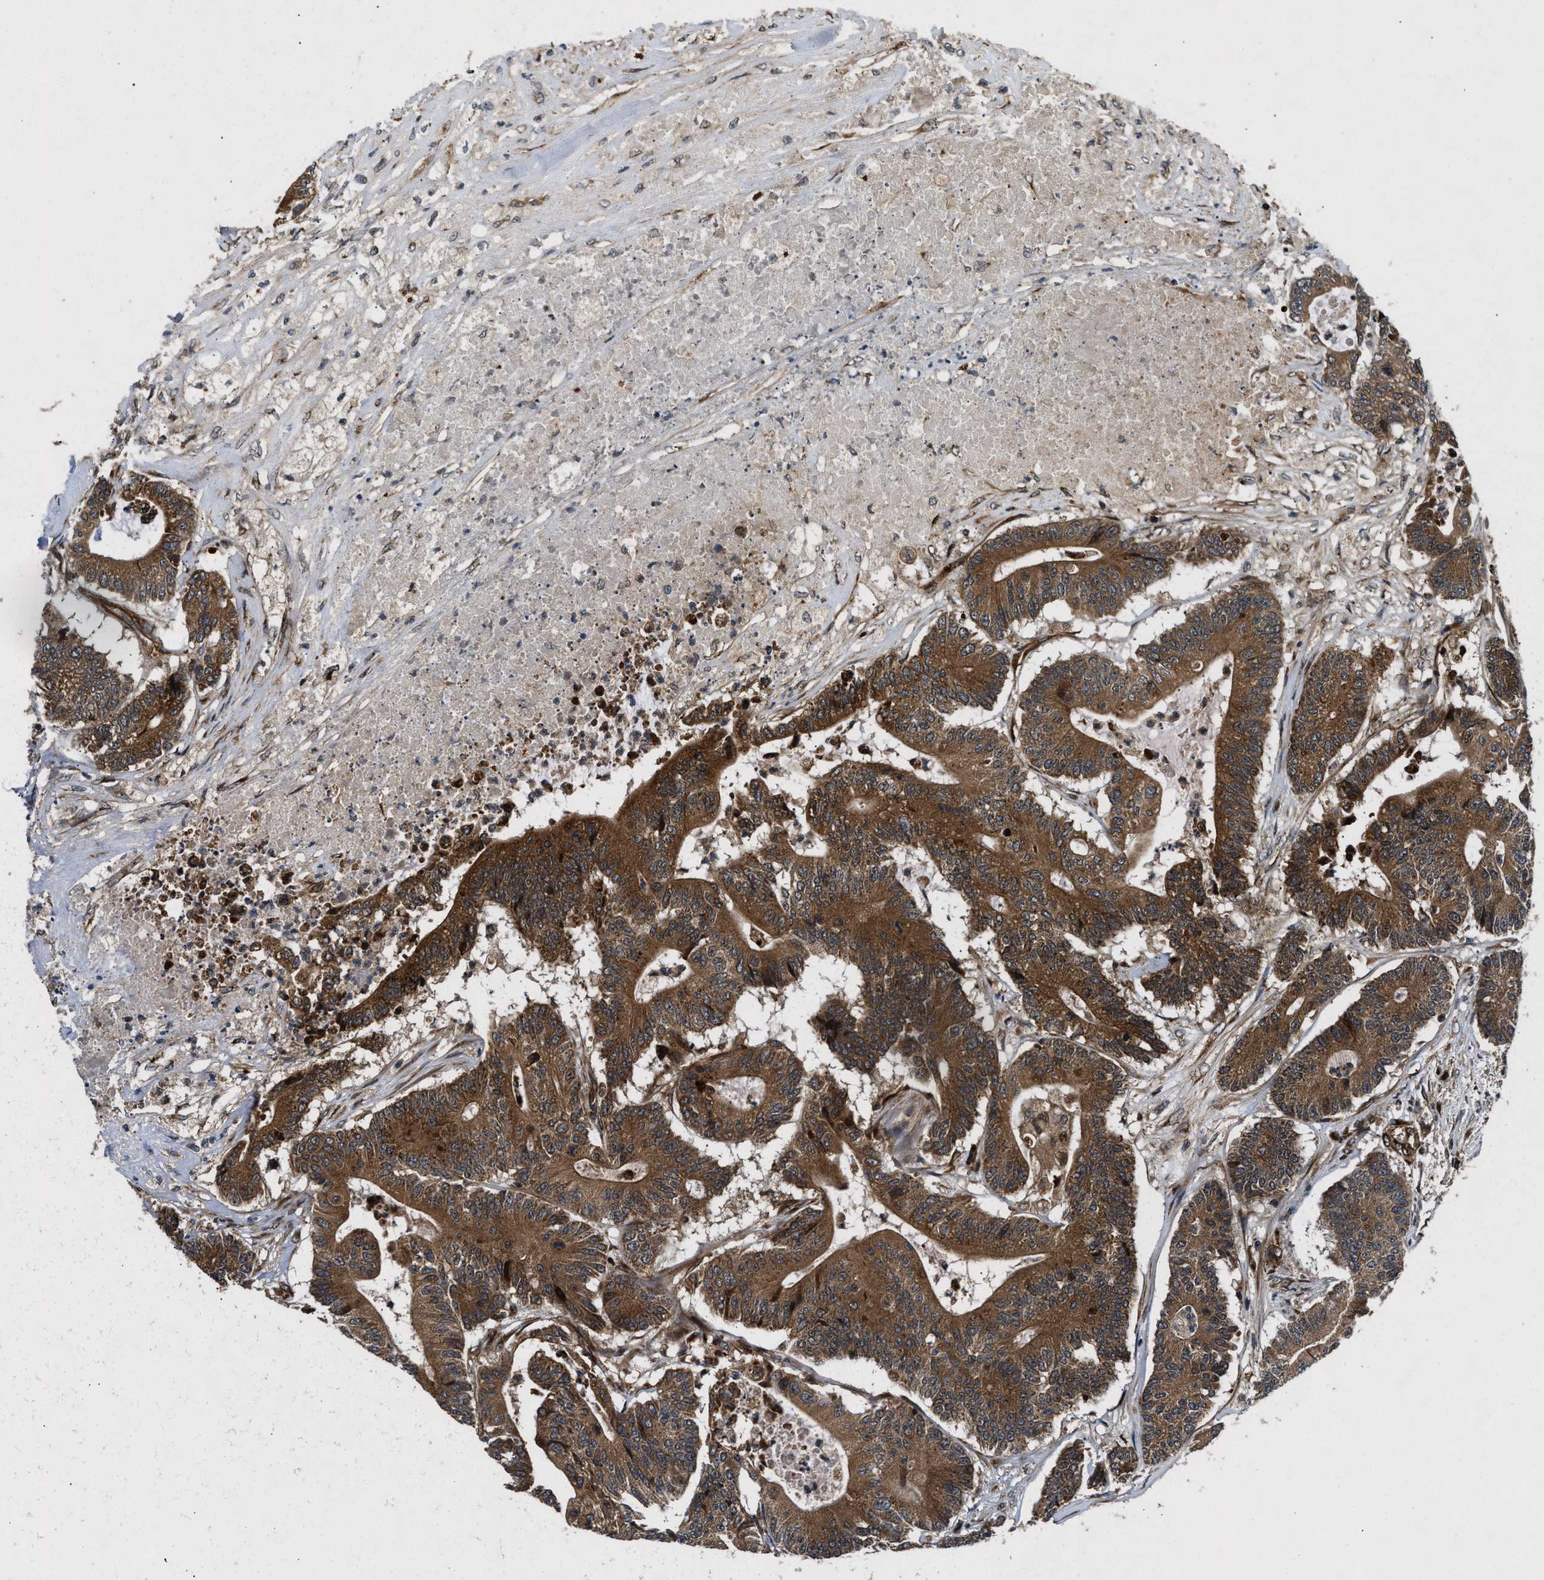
{"staining": {"intensity": "strong", "quantity": ">75%", "location": "cytoplasmic/membranous"}, "tissue": "colorectal cancer", "cell_type": "Tumor cells", "image_type": "cancer", "snomed": [{"axis": "morphology", "description": "Adenocarcinoma, NOS"}, {"axis": "topography", "description": "Colon"}], "caption": "Immunohistochemistry (IHC) staining of colorectal cancer, which reveals high levels of strong cytoplasmic/membranous positivity in about >75% of tumor cells indicating strong cytoplasmic/membranous protein expression. The staining was performed using DAB (3,3'-diaminobenzidine) (brown) for protein detection and nuclei were counterstained in hematoxylin (blue).", "gene": "PNPLA8", "patient": {"sex": "female", "age": 84}}